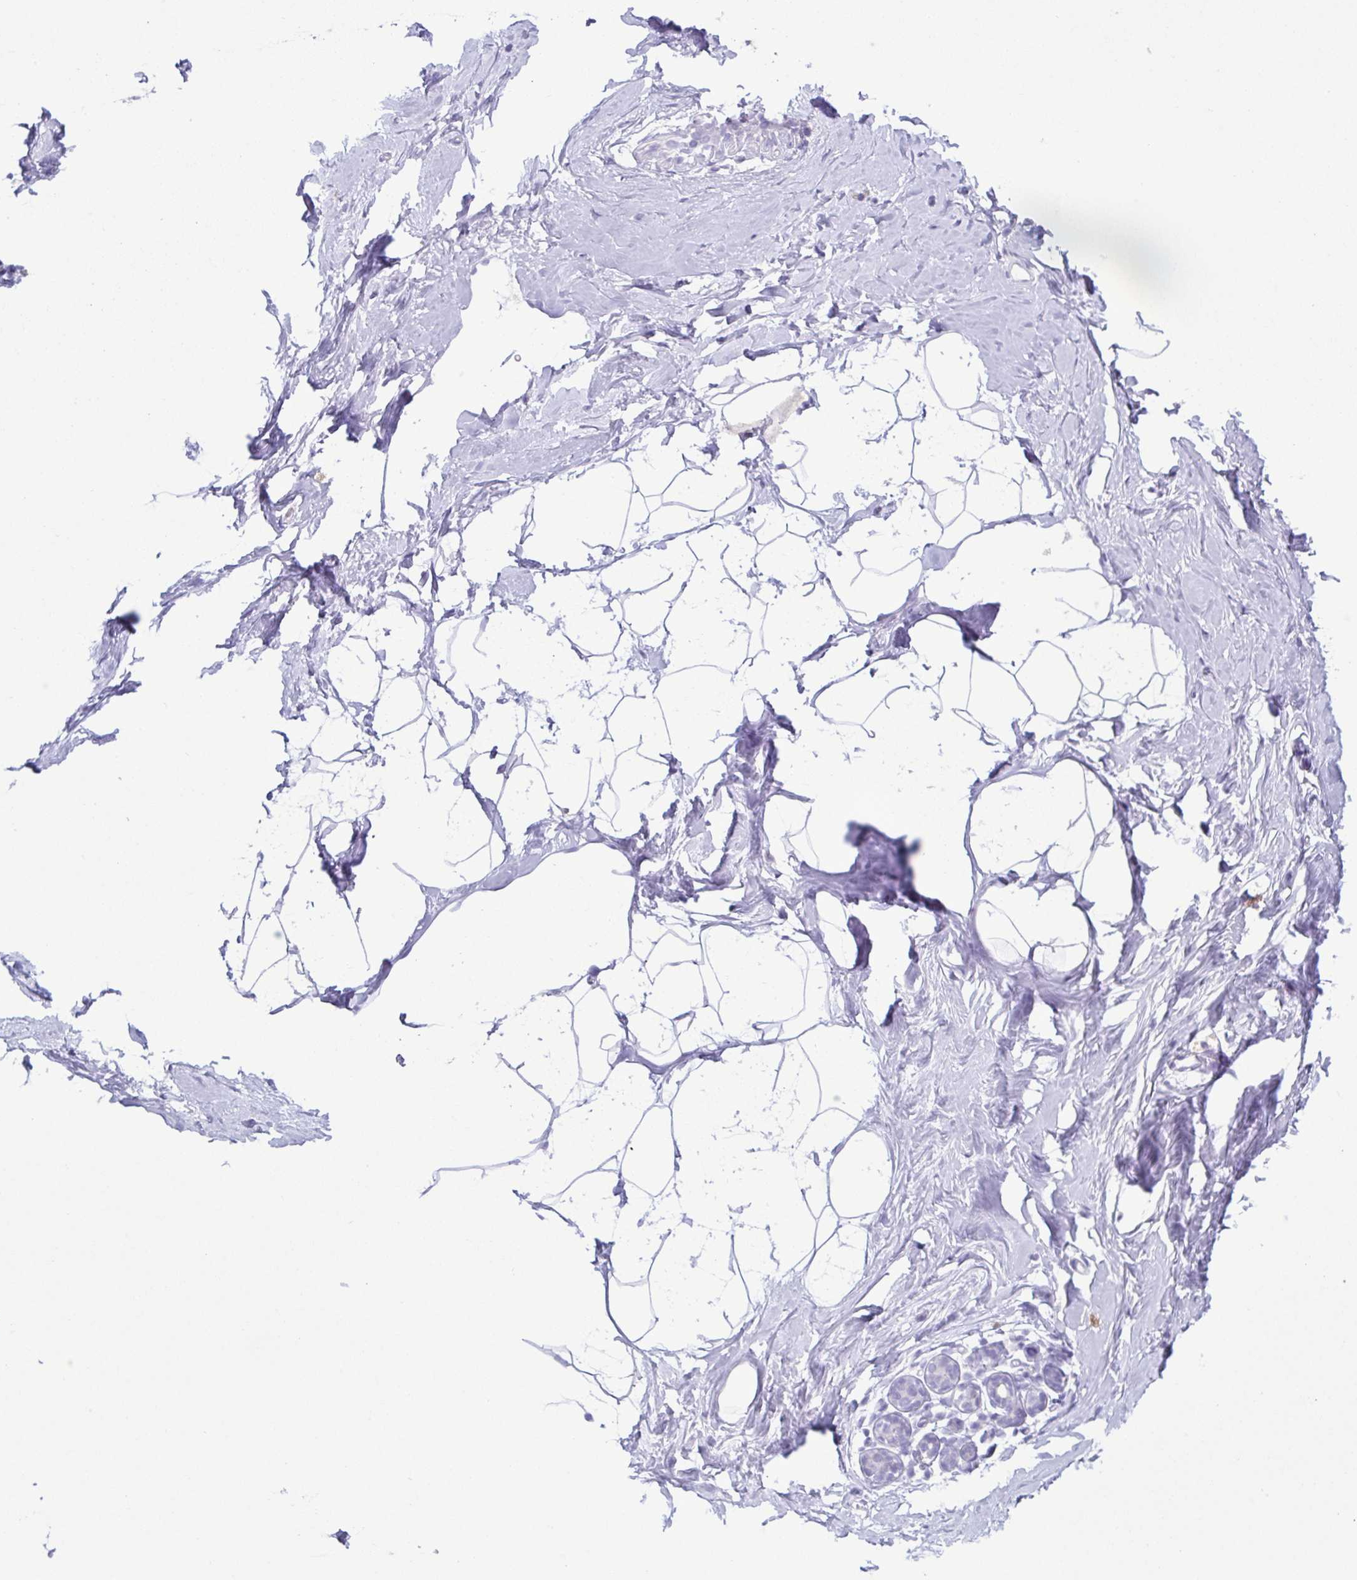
{"staining": {"intensity": "negative", "quantity": "none", "location": "none"}, "tissue": "breast", "cell_type": "Adipocytes", "image_type": "normal", "snomed": [{"axis": "morphology", "description": "Normal tissue, NOS"}, {"axis": "topography", "description": "Breast"}], "caption": "Immunohistochemical staining of benign human breast reveals no significant positivity in adipocytes.", "gene": "LTF", "patient": {"sex": "female", "age": 32}}